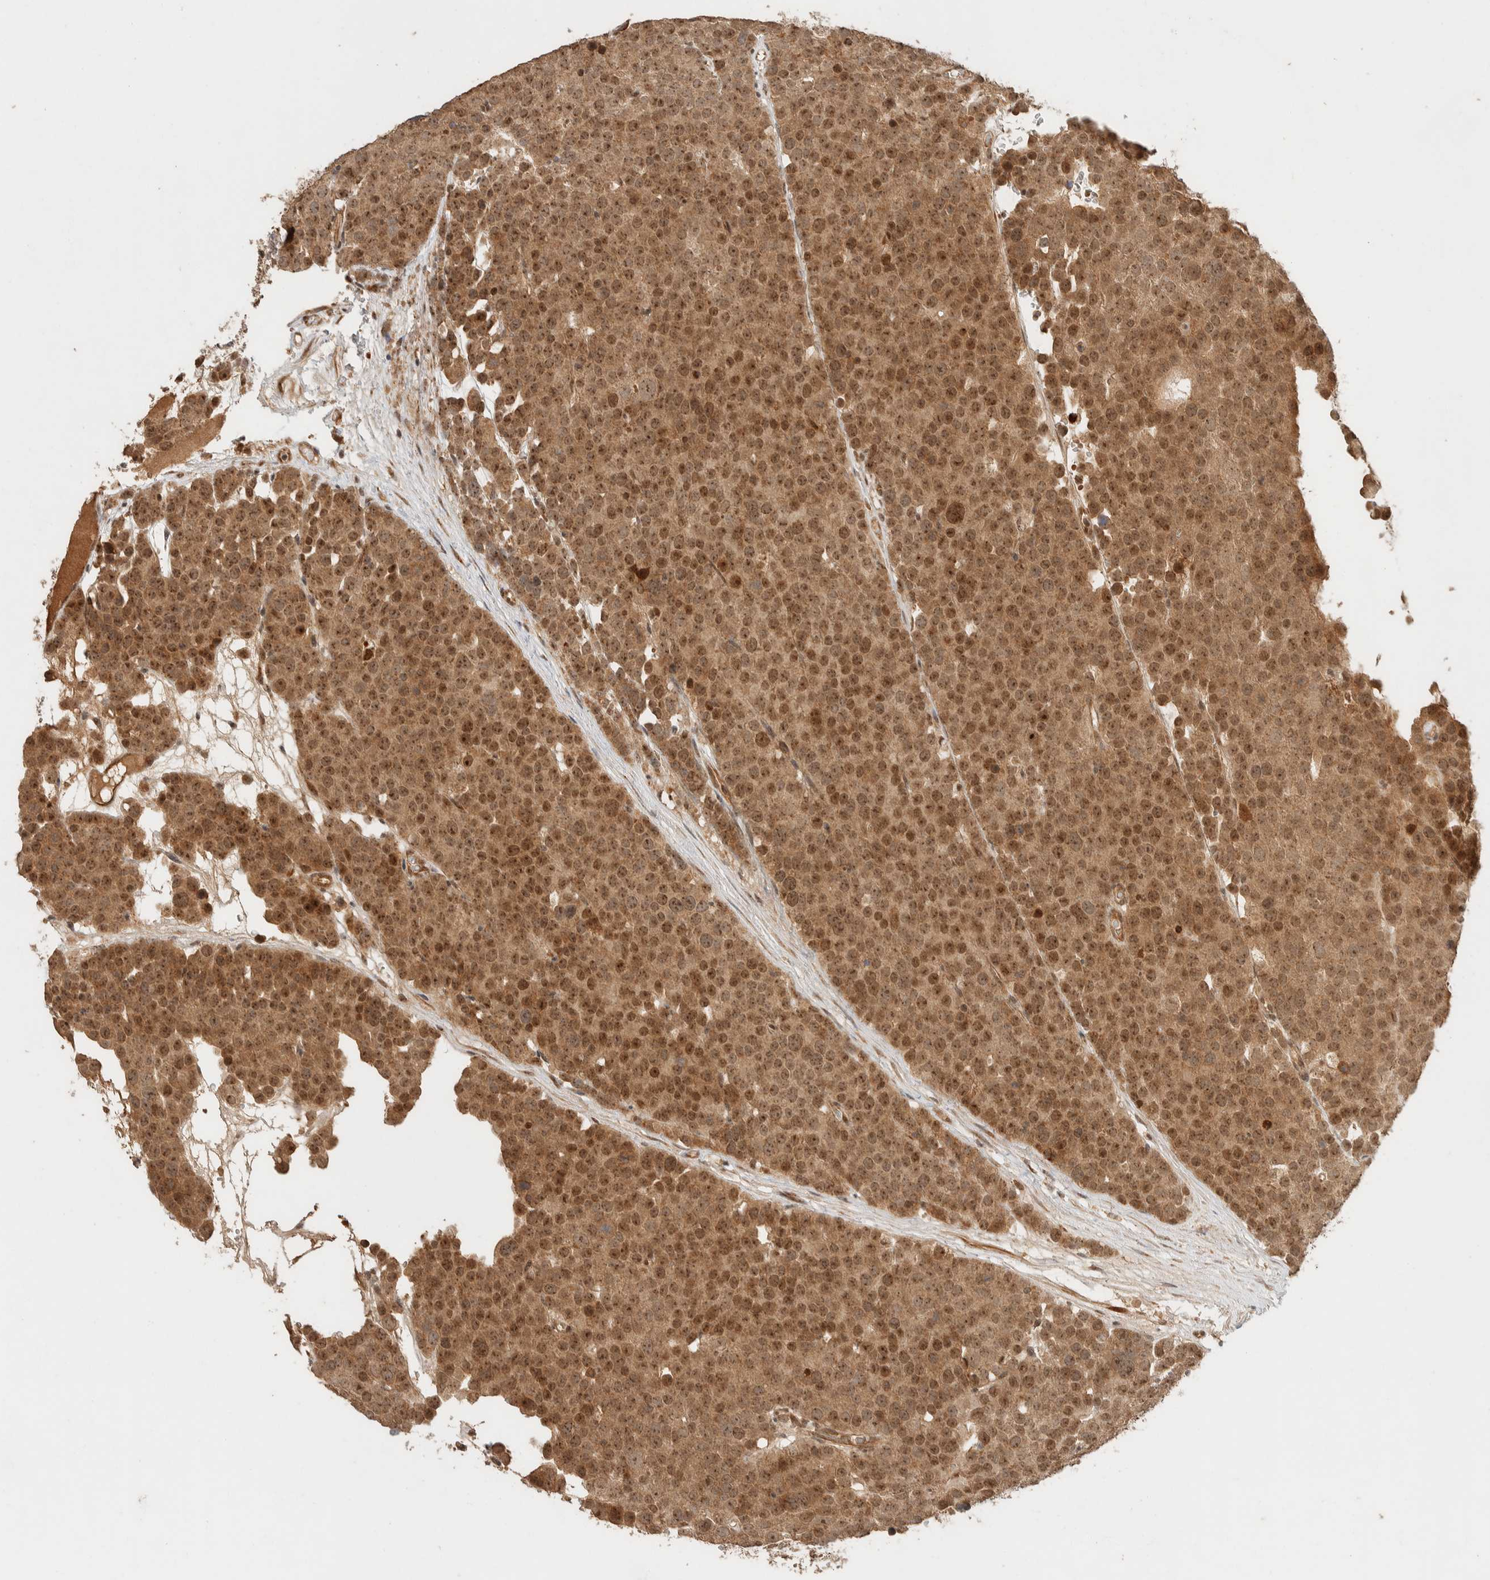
{"staining": {"intensity": "moderate", "quantity": ">75%", "location": "cytoplasmic/membranous,nuclear"}, "tissue": "testis cancer", "cell_type": "Tumor cells", "image_type": "cancer", "snomed": [{"axis": "morphology", "description": "Seminoma, NOS"}, {"axis": "topography", "description": "Testis"}], "caption": "DAB (3,3'-diaminobenzidine) immunohistochemical staining of human testis cancer (seminoma) demonstrates moderate cytoplasmic/membranous and nuclear protein expression in approximately >75% of tumor cells.", "gene": "ZBTB2", "patient": {"sex": "male", "age": 71}}